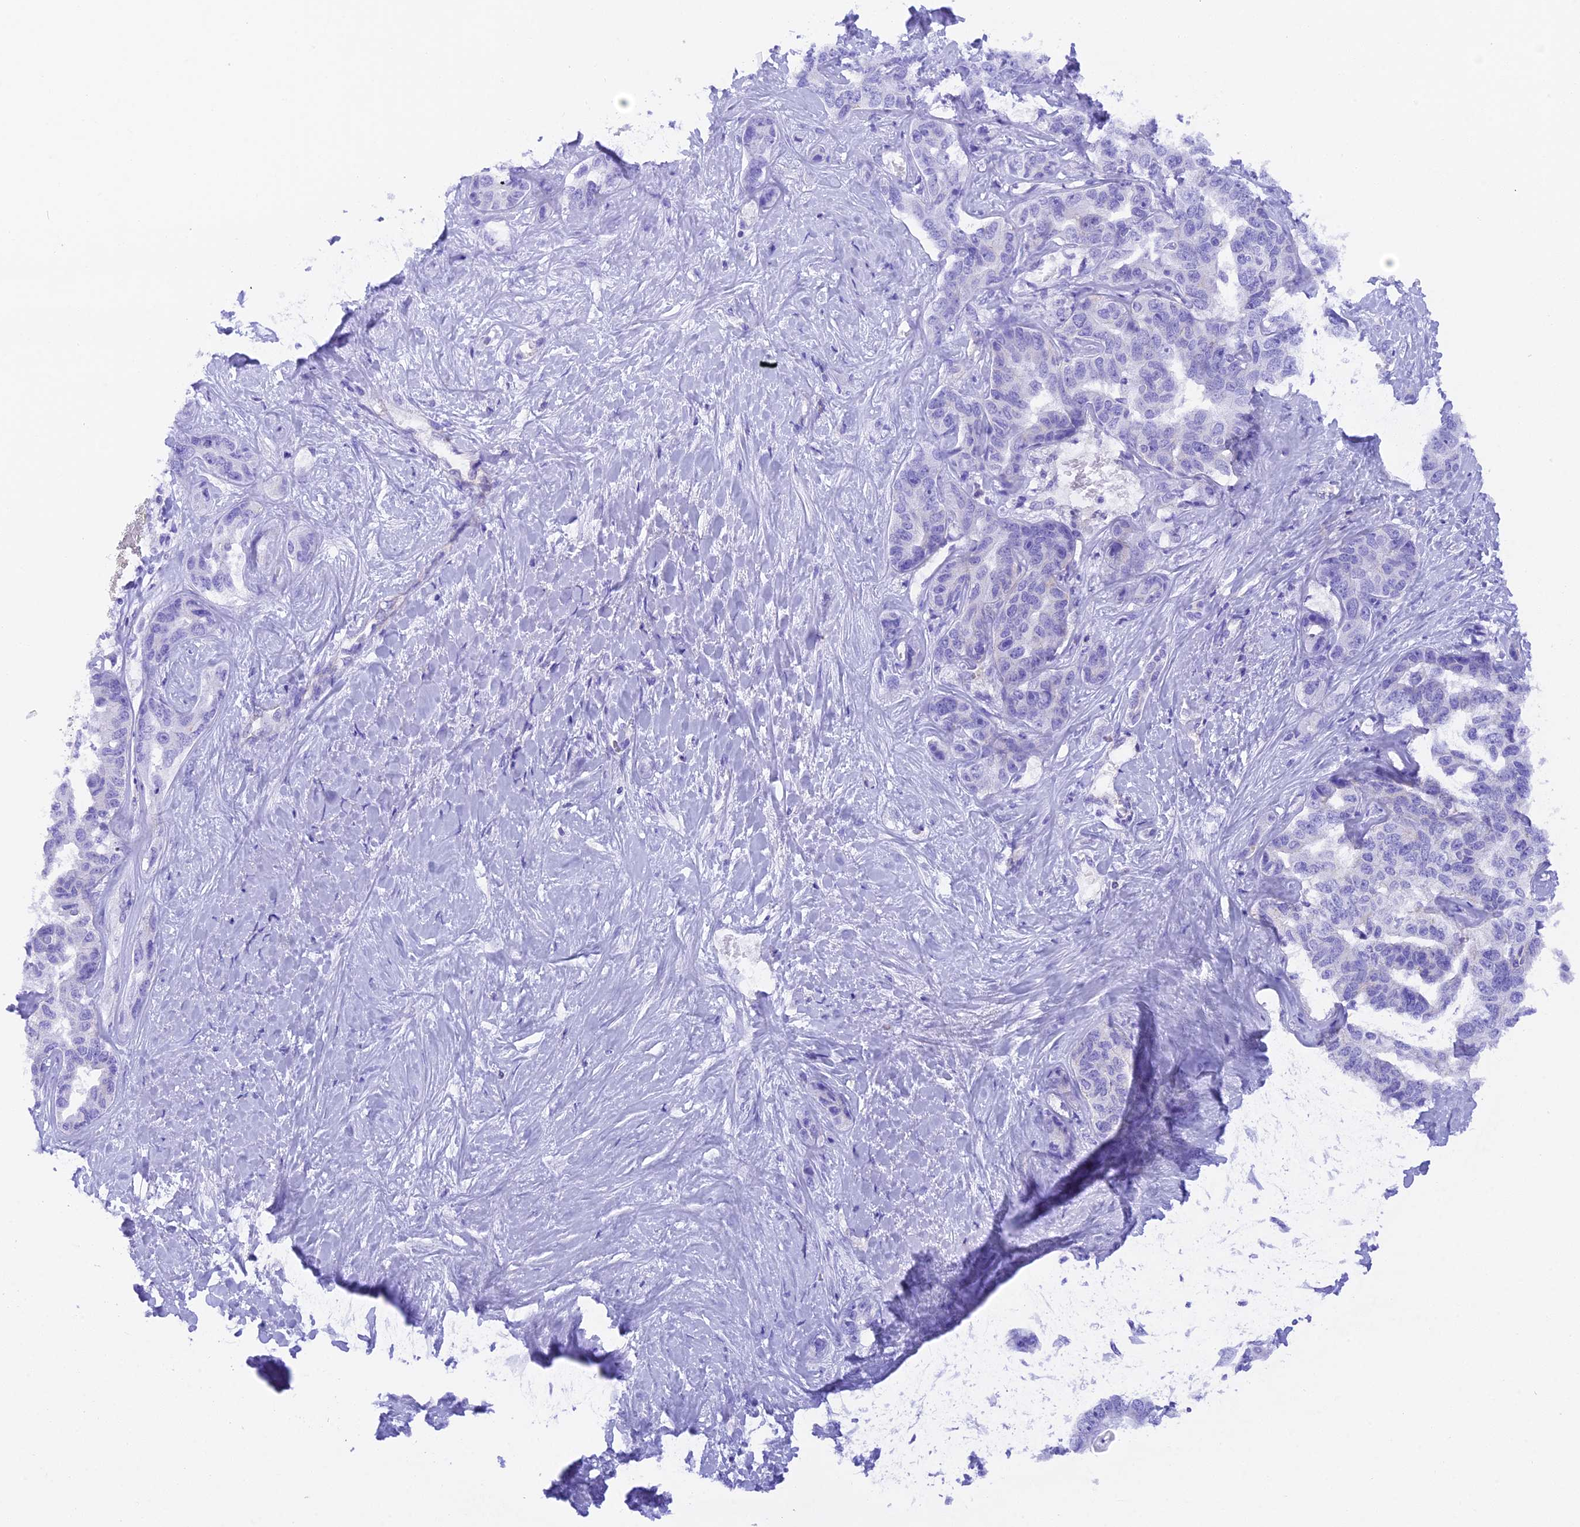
{"staining": {"intensity": "negative", "quantity": "none", "location": "none"}, "tissue": "liver cancer", "cell_type": "Tumor cells", "image_type": "cancer", "snomed": [{"axis": "morphology", "description": "Cholangiocarcinoma"}, {"axis": "topography", "description": "Liver"}], "caption": "Immunohistochemistry (IHC) image of liver cancer (cholangiocarcinoma) stained for a protein (brown), which displays no positivity in tumor cells.", "gene": "FAM193A", "patient": {"sex": "male", "age": 59}}